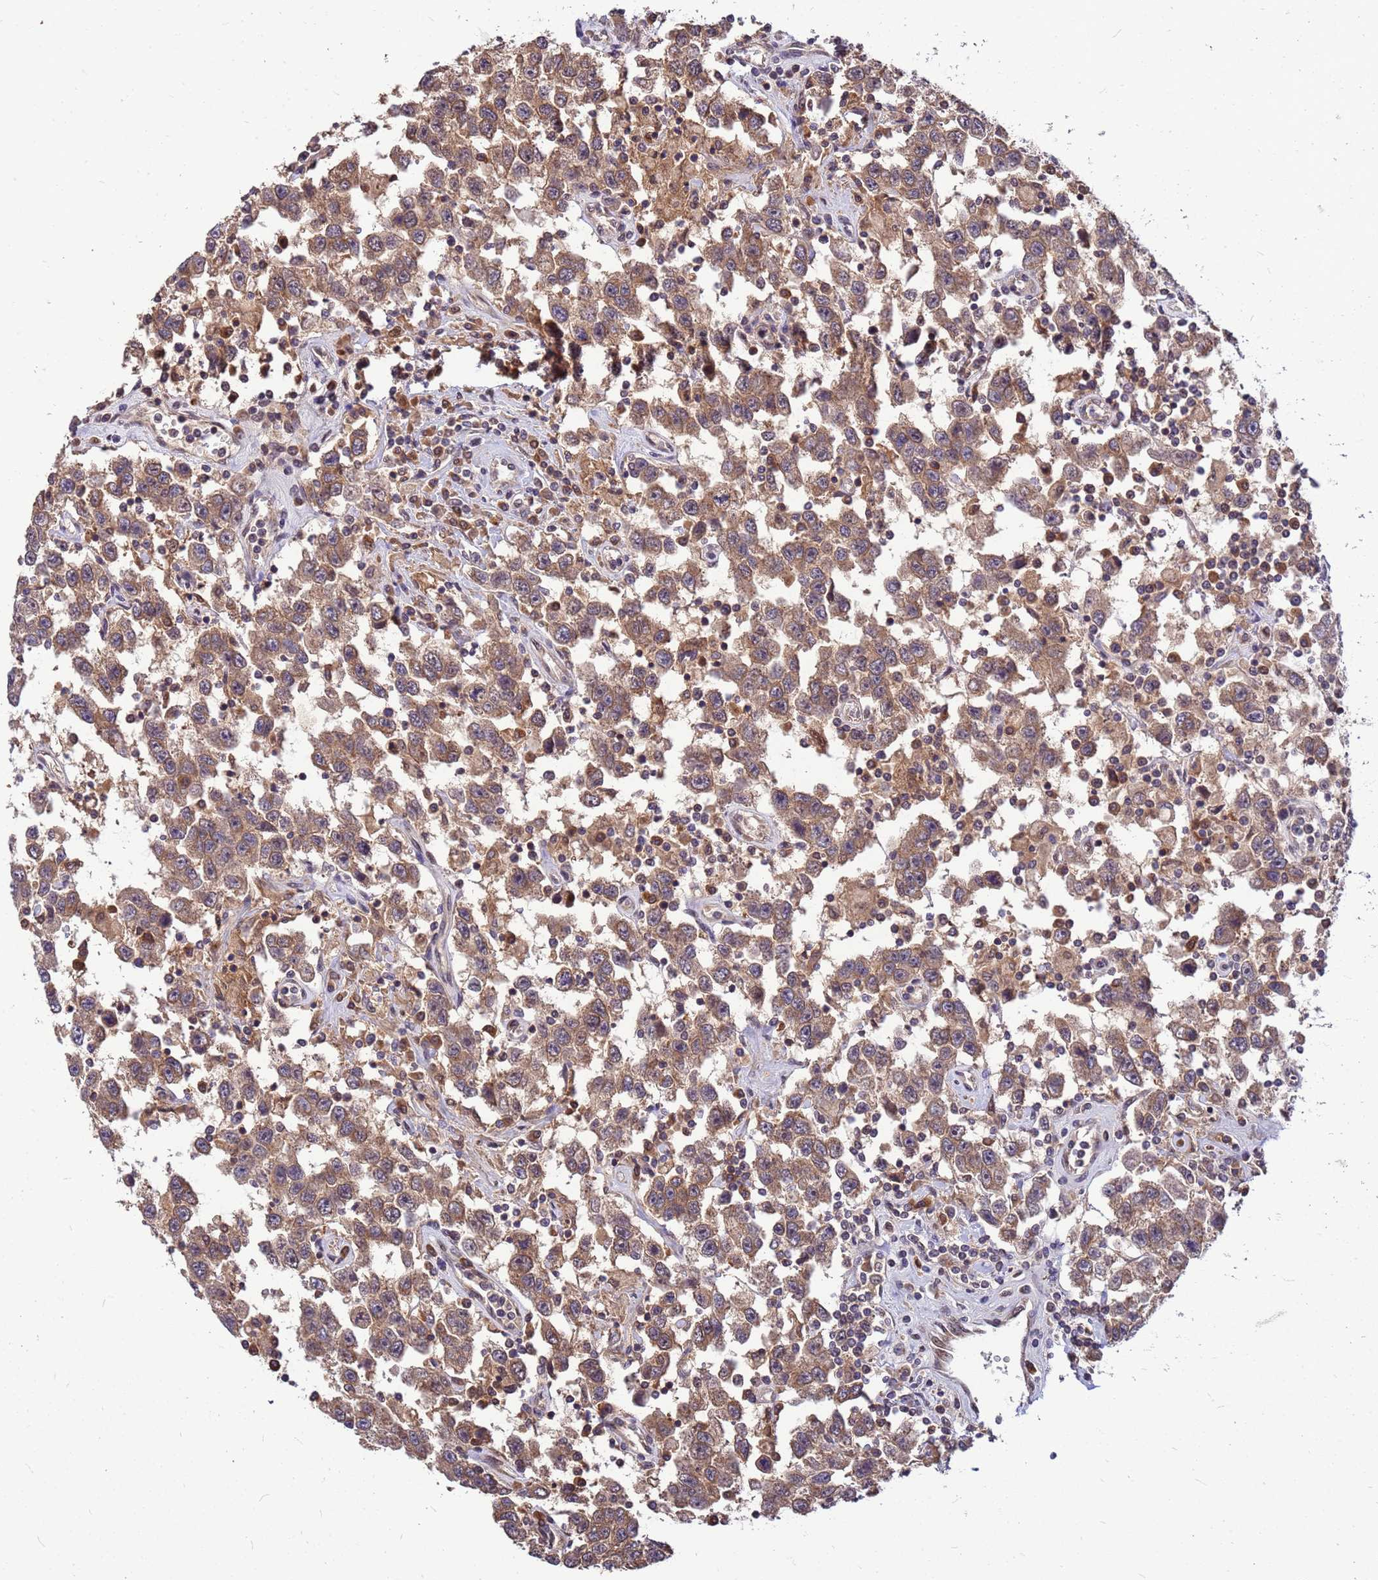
{"staining": {"intensity": "moderate", "quantity": ">75%", "location": "cytoplasmic/membranous"}, "tissue": "testis cancer", "cell_type": "Tumor cells", "image_type": "cancer", "snomed": [{"axis": "morphology", "description": "Seminoma, NOS"}, {"axis": "topography", "description": "Testis"}], "caption": "The immunohistochemical stain shows moderate cytoplasmic/membranous staining in tumor cells of testis seminoma tissue.", "gene": "DUS4L", "patient": {"sex": "male", "age": 41}}